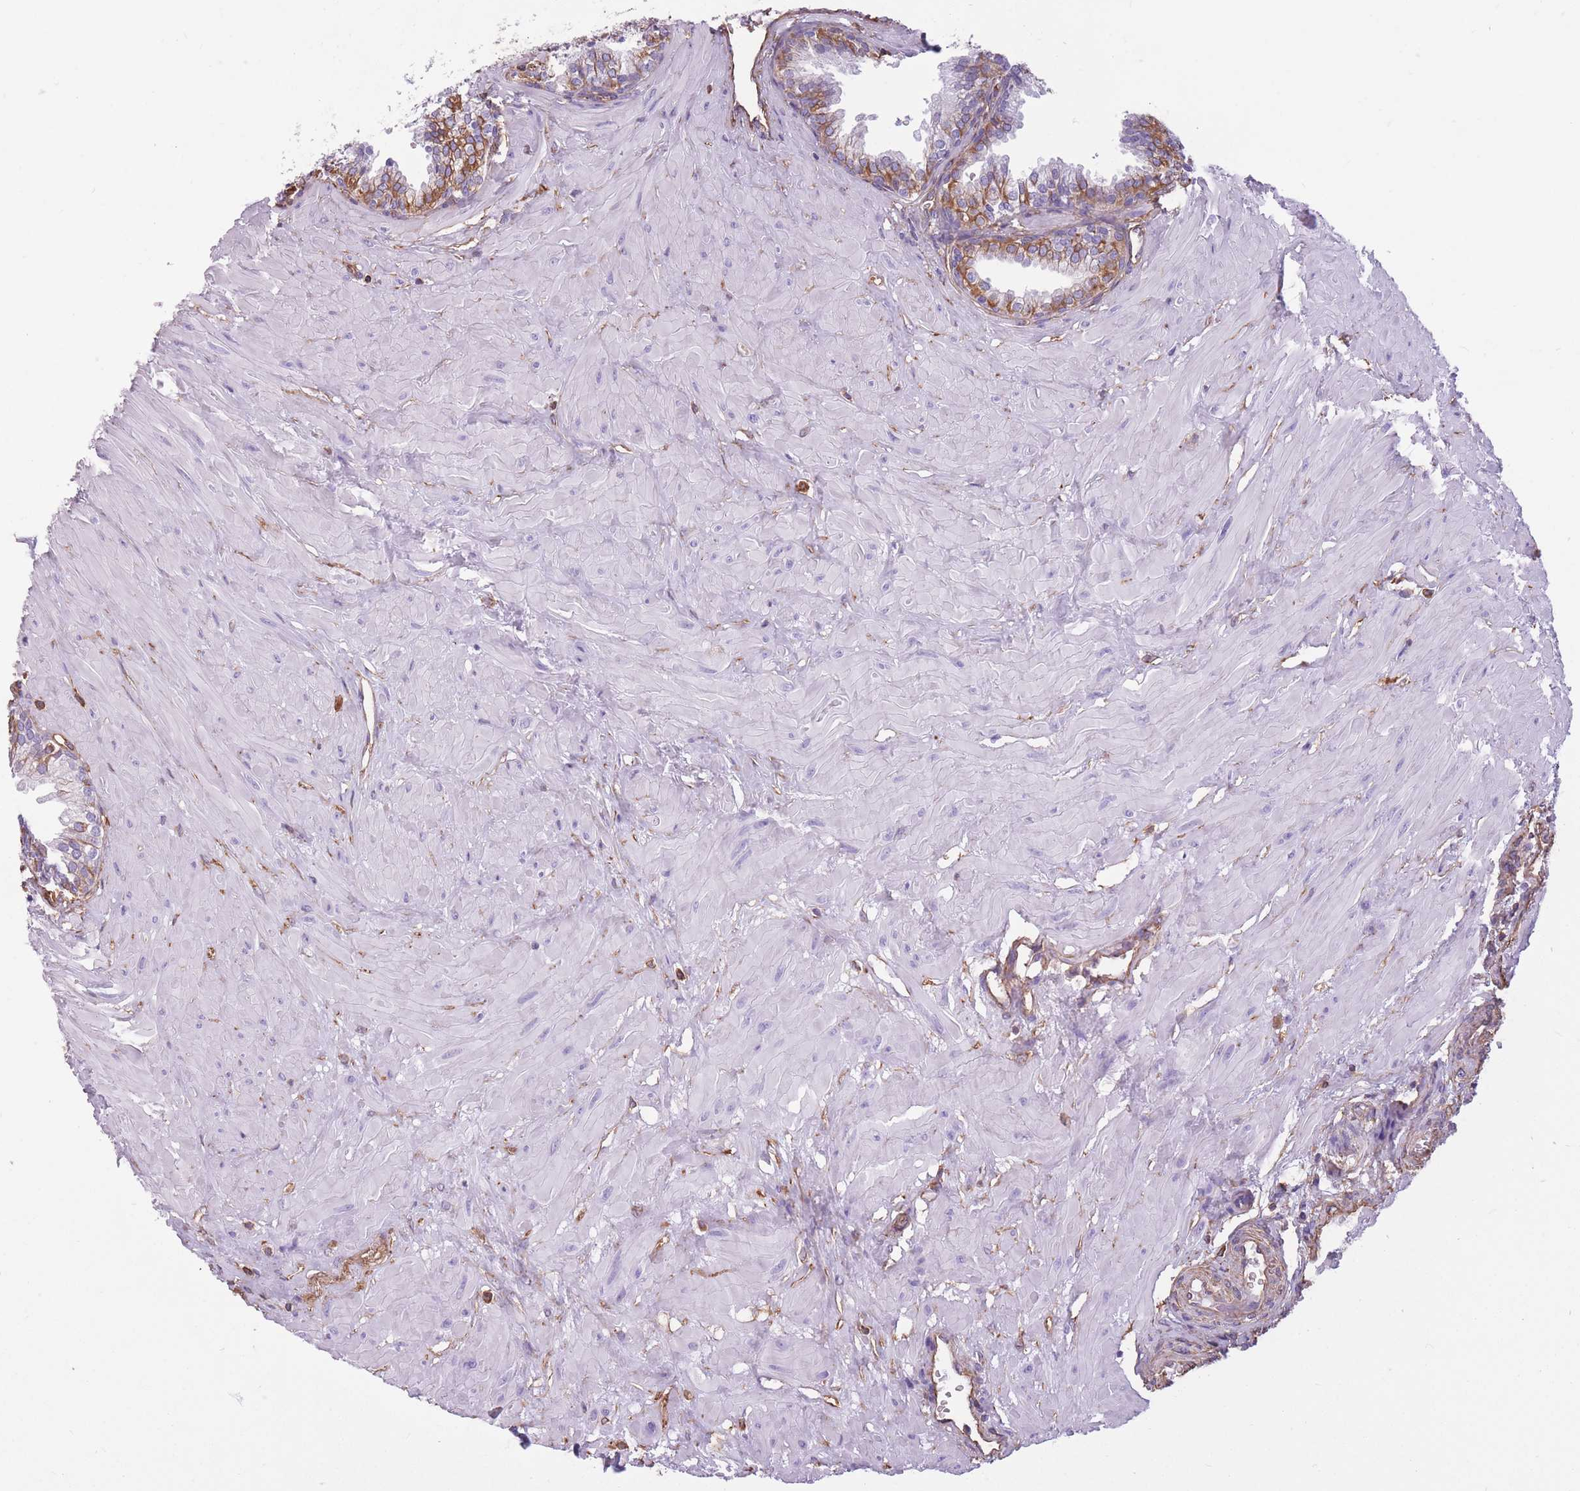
{"staining": {"intensity": "moderate", "quantity": "<25%", "location": "cytoplasmic/membranous"}, "tissue": "prostate", "cell_type": "Glandular cells", "image_type": "normal", "snomed": [{"axis": "morphology", "description": "Normal tissue, NOS"}, {"axis": "topography", "description": "Prostate"}, {"axis": "topography", "description": "Peripheral nerve tissue"}], "caption": "Protein staining of benign prostate exhibits moderate cytoplasmic/membranous staining in about <25% of glandular cells. The staining was performed using DAB (3,3'-diaminobenzidine), with brown indicating positive protein expression. Nuclei are stained blue with hematoxylin.", "gene": "ADD1", "patient": {"sex": "male", "age": 55}}